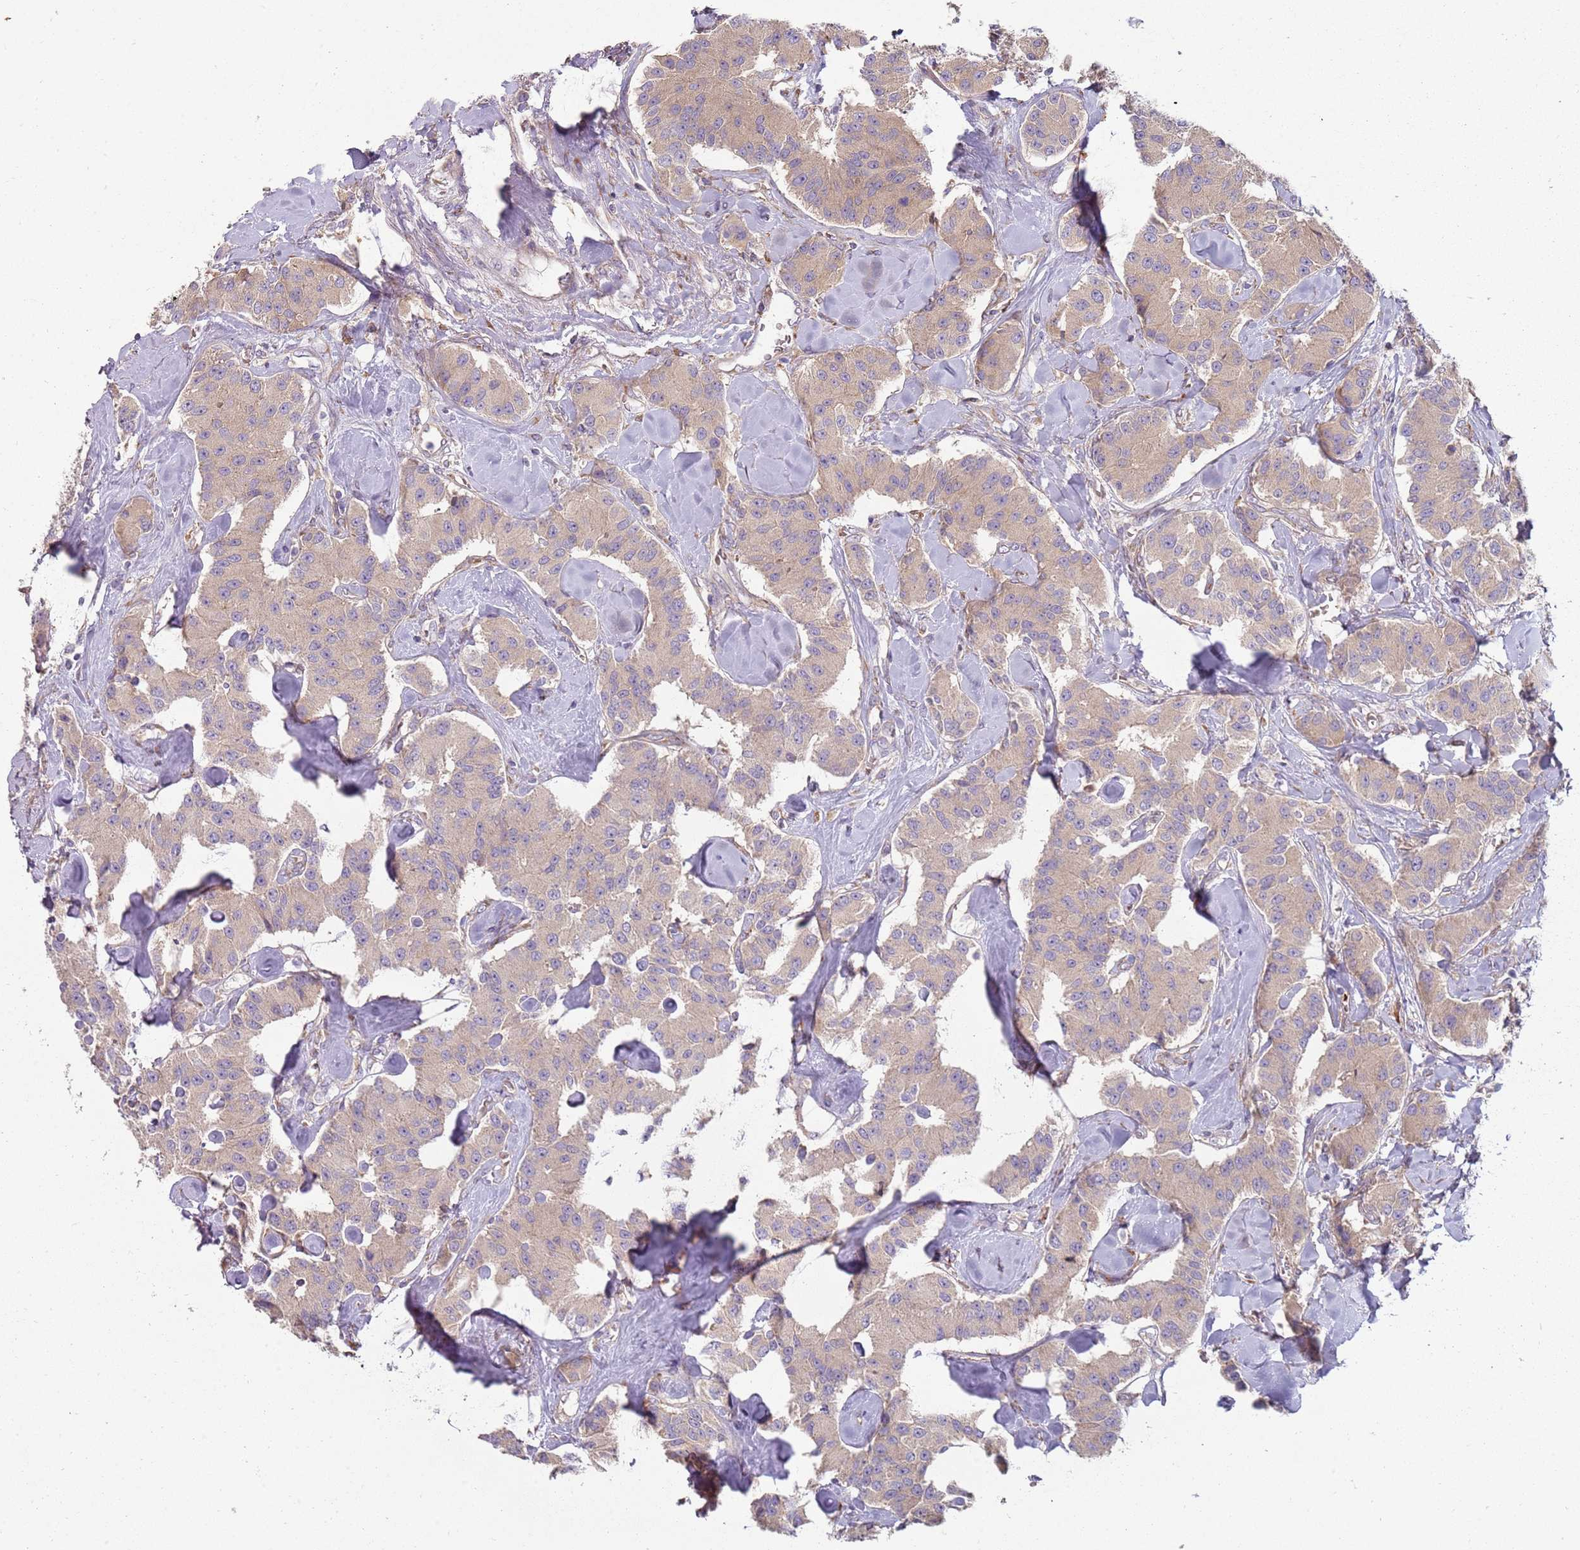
{"staining": {"intensity": "weak", "quantity": "<25%", "location": "cytoplasmic/membranous"}, "tissue": "carcinoid", "cell_type": "Tumor cells", "image_type": "cancer", "snomed": [{"axis": "morphology", "description": "Carcinoid, malignant, NOS"}, {"axis": "topography", "description": "Pancreas"}], "caption": "Immunohistochemistry photomicrograph of carcinoid stained for a protein (brown), which displays no staining in tumor cells.", "gene": "SPATA2", "patient": {"sex": "male", "age": 41}}